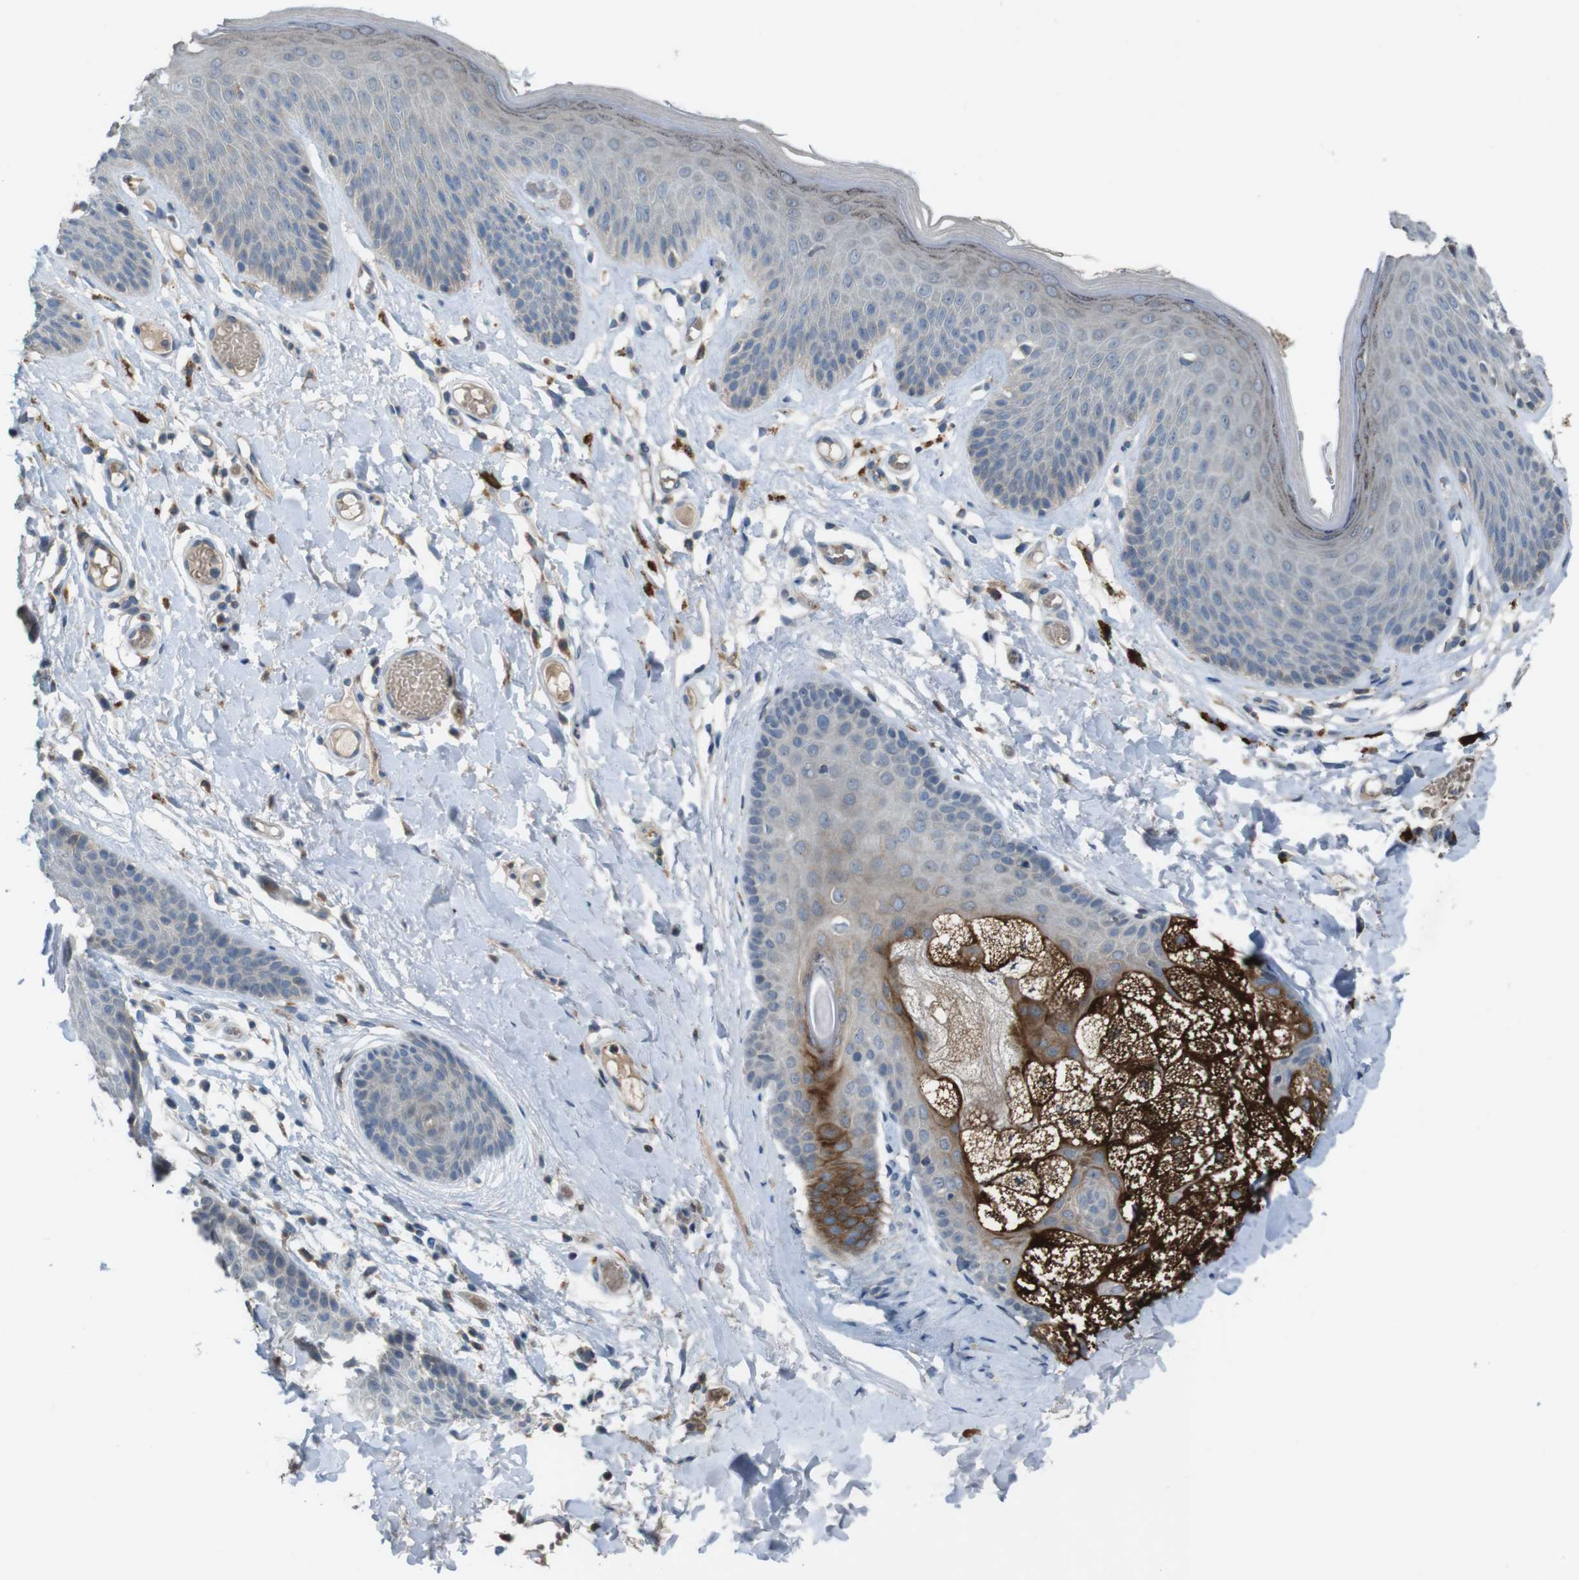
{"staining": {"intensity": "weak", "quantity": "<25%", "location": "cytoplasmic/membranous"}, "tissue": "skin", "cell_type": "Epidermal cells", "image_type": "normal", "snomed": [{"axis": "morphology", "description": "Normal tissue, NOS"}, {"axis": "topography", "description": "Vulva"}], "caption": "The photomicrograph exhibits no staining of epidermal cells in unremarkable skin. (DAB (3,3'-diaminobenzidine) IHC, high magnification).", "gene": "MOGAT3", "patient": {"sex": "female", "age": 73}}